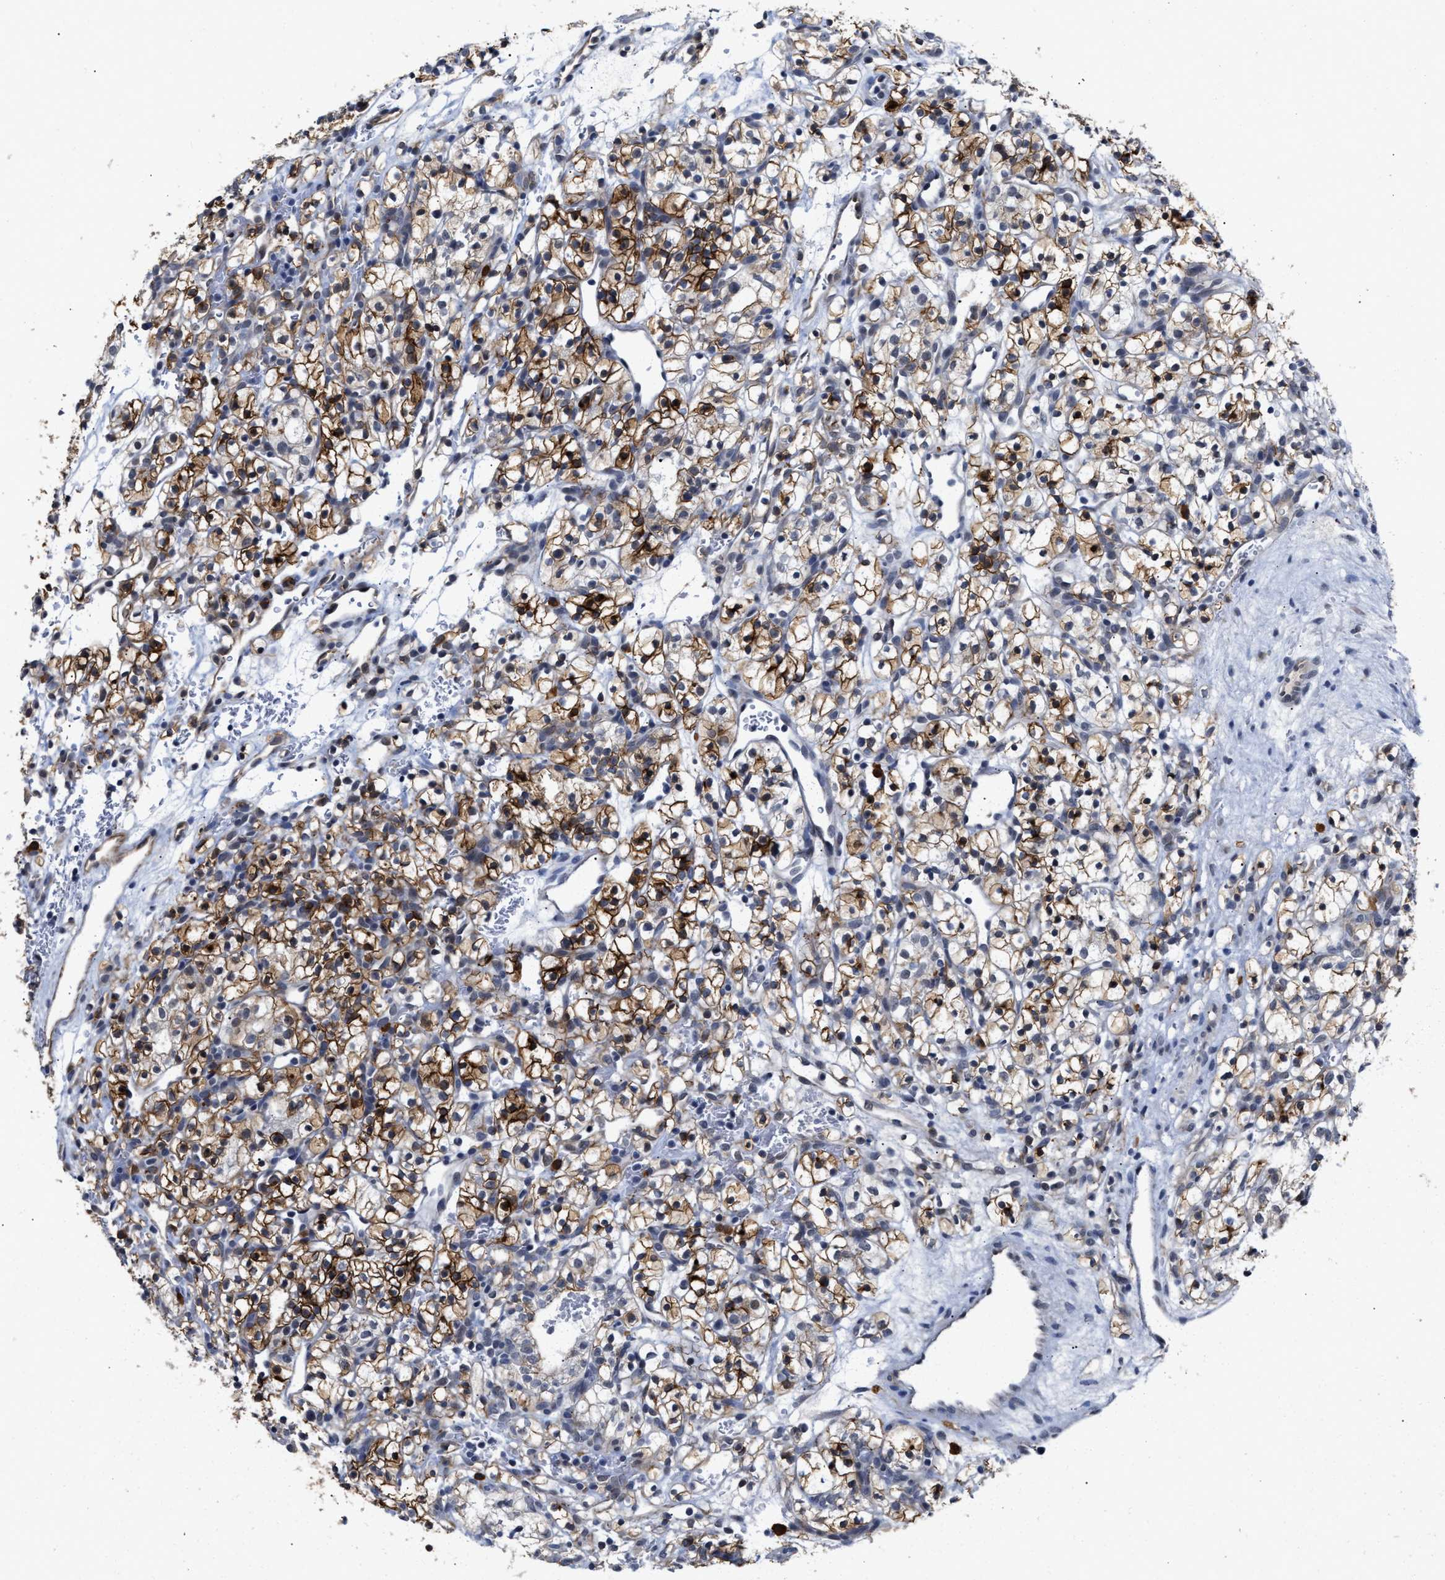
{"staining": {"intensity": "strong", "quantity": ">75%", "location": "cytoplasmic/membranous"}, "tissue": "renal cancer", "cell_type": "Tumor cells", "image_type": "cancer", "snomed": [{"axis": "morphology", "description": "Adenocarcinoma, NOS"}, {"axis": "topography", "description": "Kidney"}], "caption": "IHC image of human renal cancer stained for a protein (brown), which shows high levels of strong cytoplasmic/membranous expression in about >75% of tumor cells.", "gene": "AHNAK2", "patient": {"sex": "female", "age": 57}}